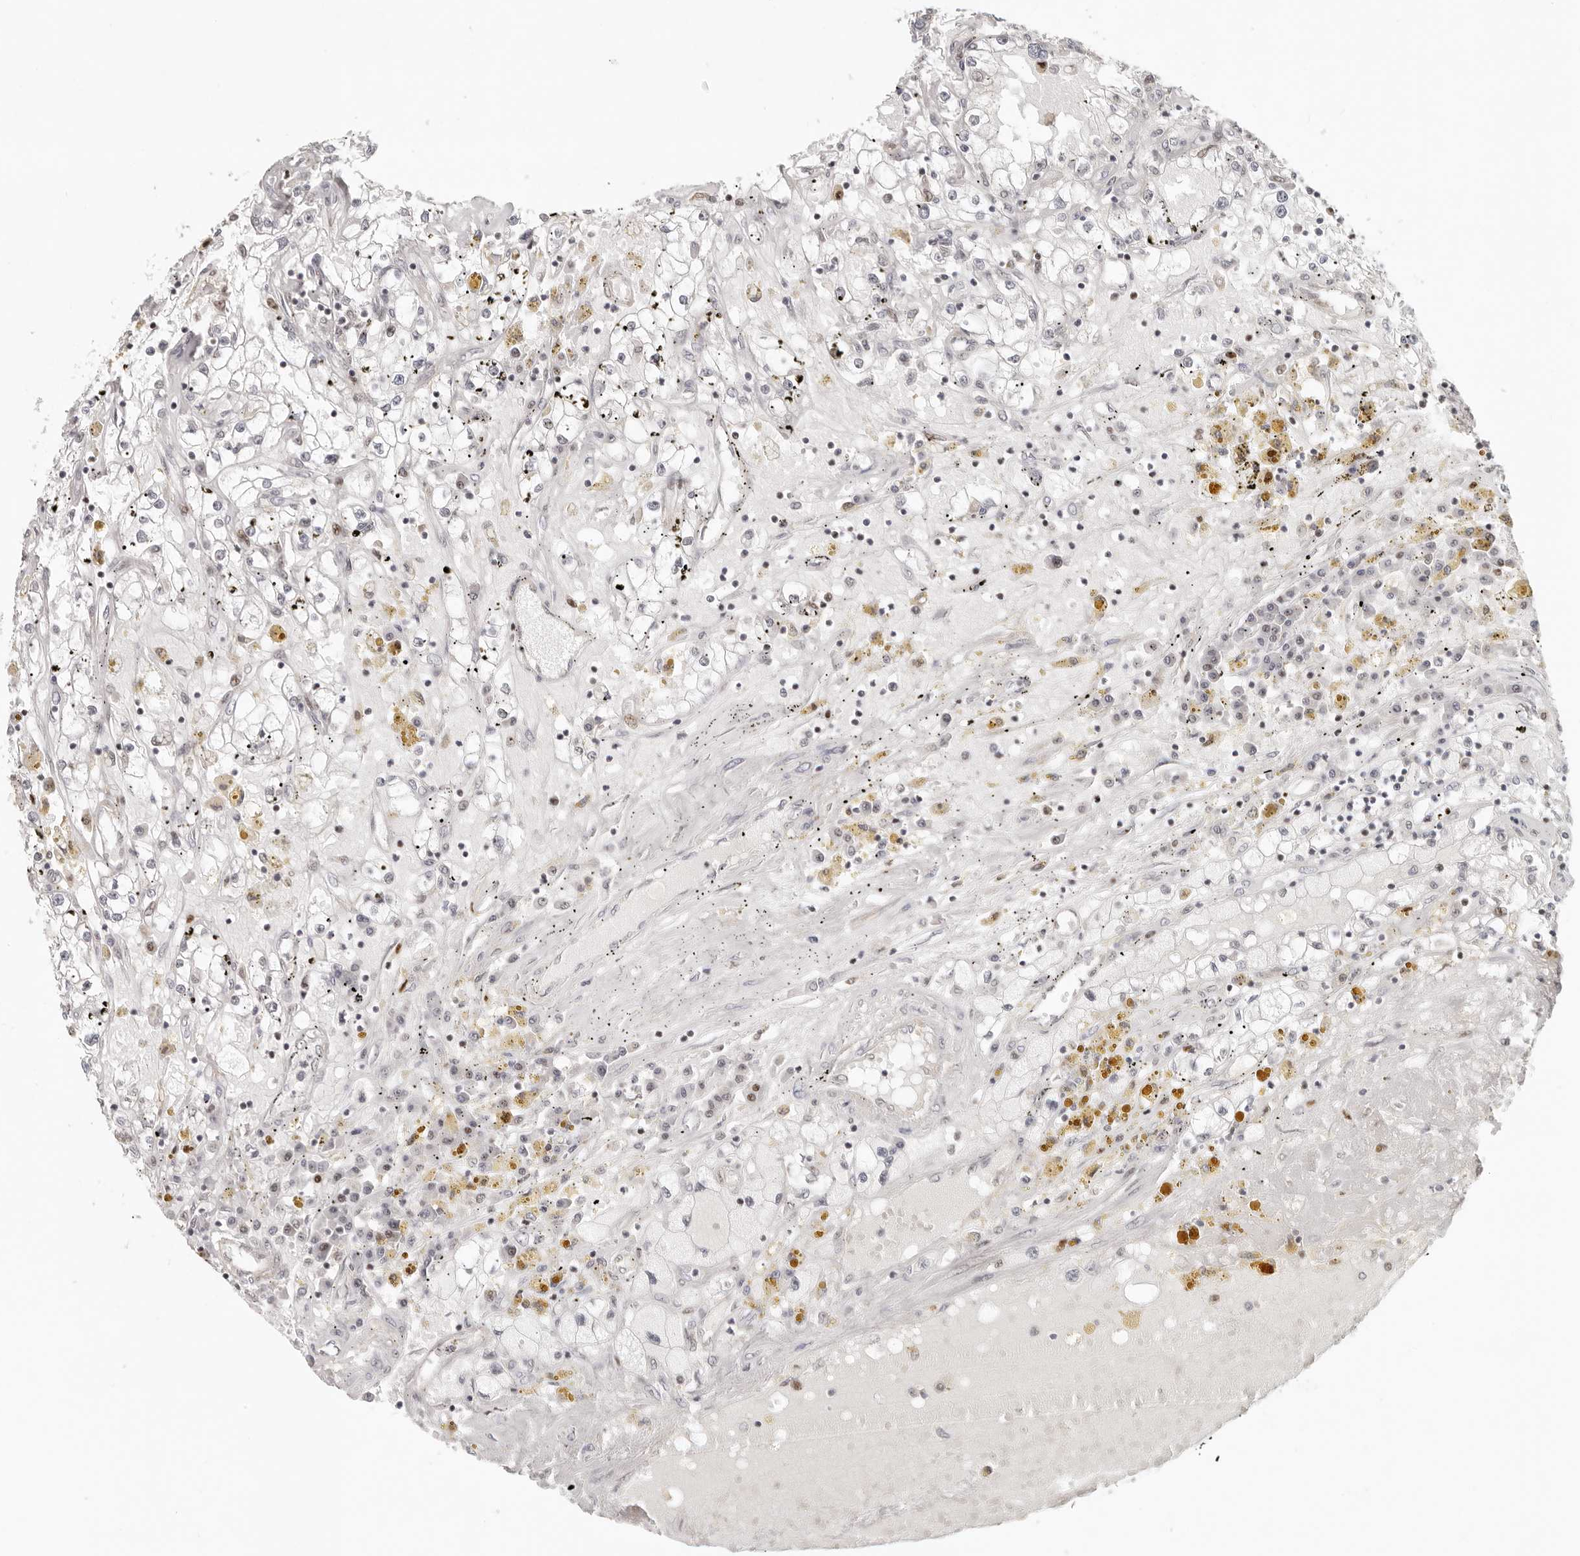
{"staining": {"intensity": "negative", "quantity": "none", "location": "none"}, "tissue": "renal cancer", "cell_type": "Tumor cells", "image_type": "cancer", "snomed": [{"axis": "morphology", "description": "Adenocarcinoma, NOS"}, {"axis": "topography", "description": "Kidney"}], "caption": "A histopathology image of renal adenocarcinoma stained for a protein shows no brown staining in tumor cells.", "gene": "GPBP1L1", "patient": {"sex": "male", "age": 56}}